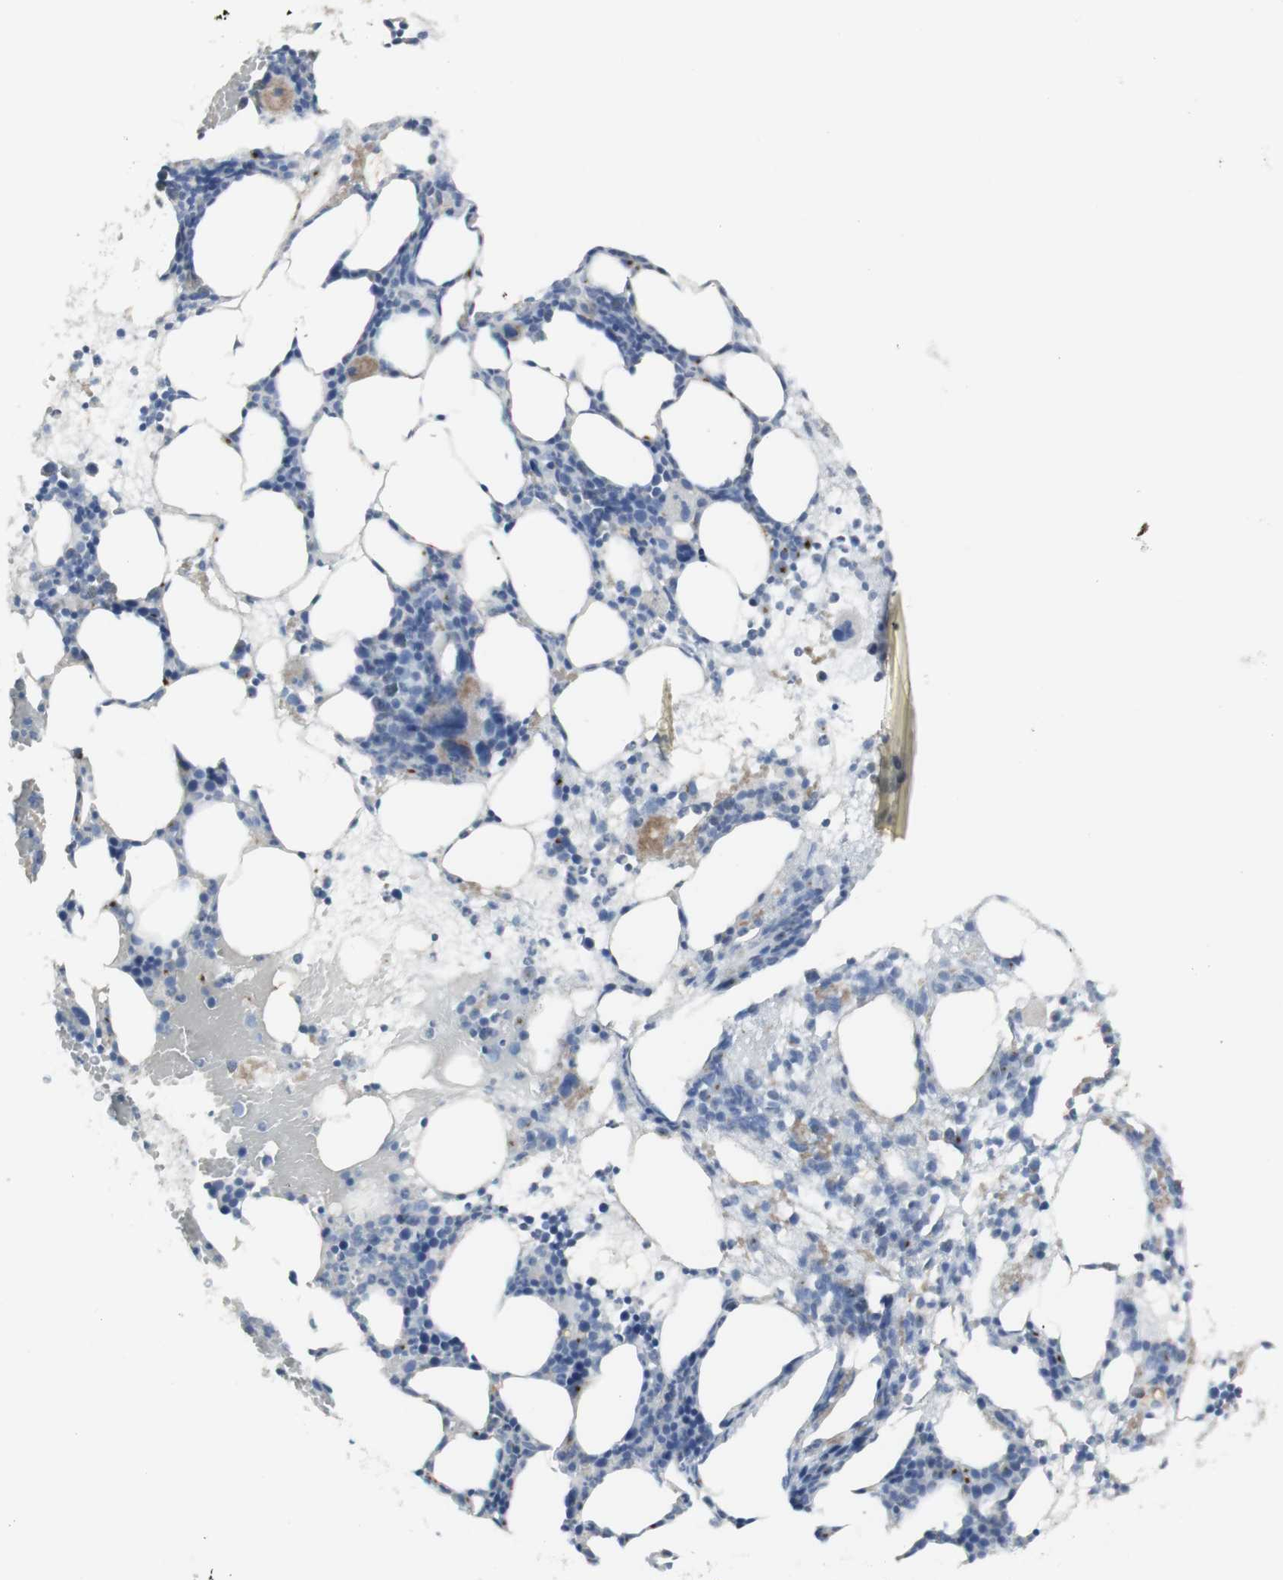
{"staining": {"intensity": "weak", "quantity": "<25%", "location": "cytoplasmic/membranous"}, "tissue": "bone marrow", "cell_type": "Hematopoietic cells", "image_type": "normal", "snomed": [{"axis": "morphology", "description": "Normal tissue, NOS"}, {"axis": "morphology", "description": "Inflammation, NOS"}, {"axis": "topography", "description": "Bone marrow"}], "caption": "The micrograph shows no staining of hematopoietic cells in normal bone marrow.", "gene": "CD207", "patient": {"sex": "female", "age": 79}}